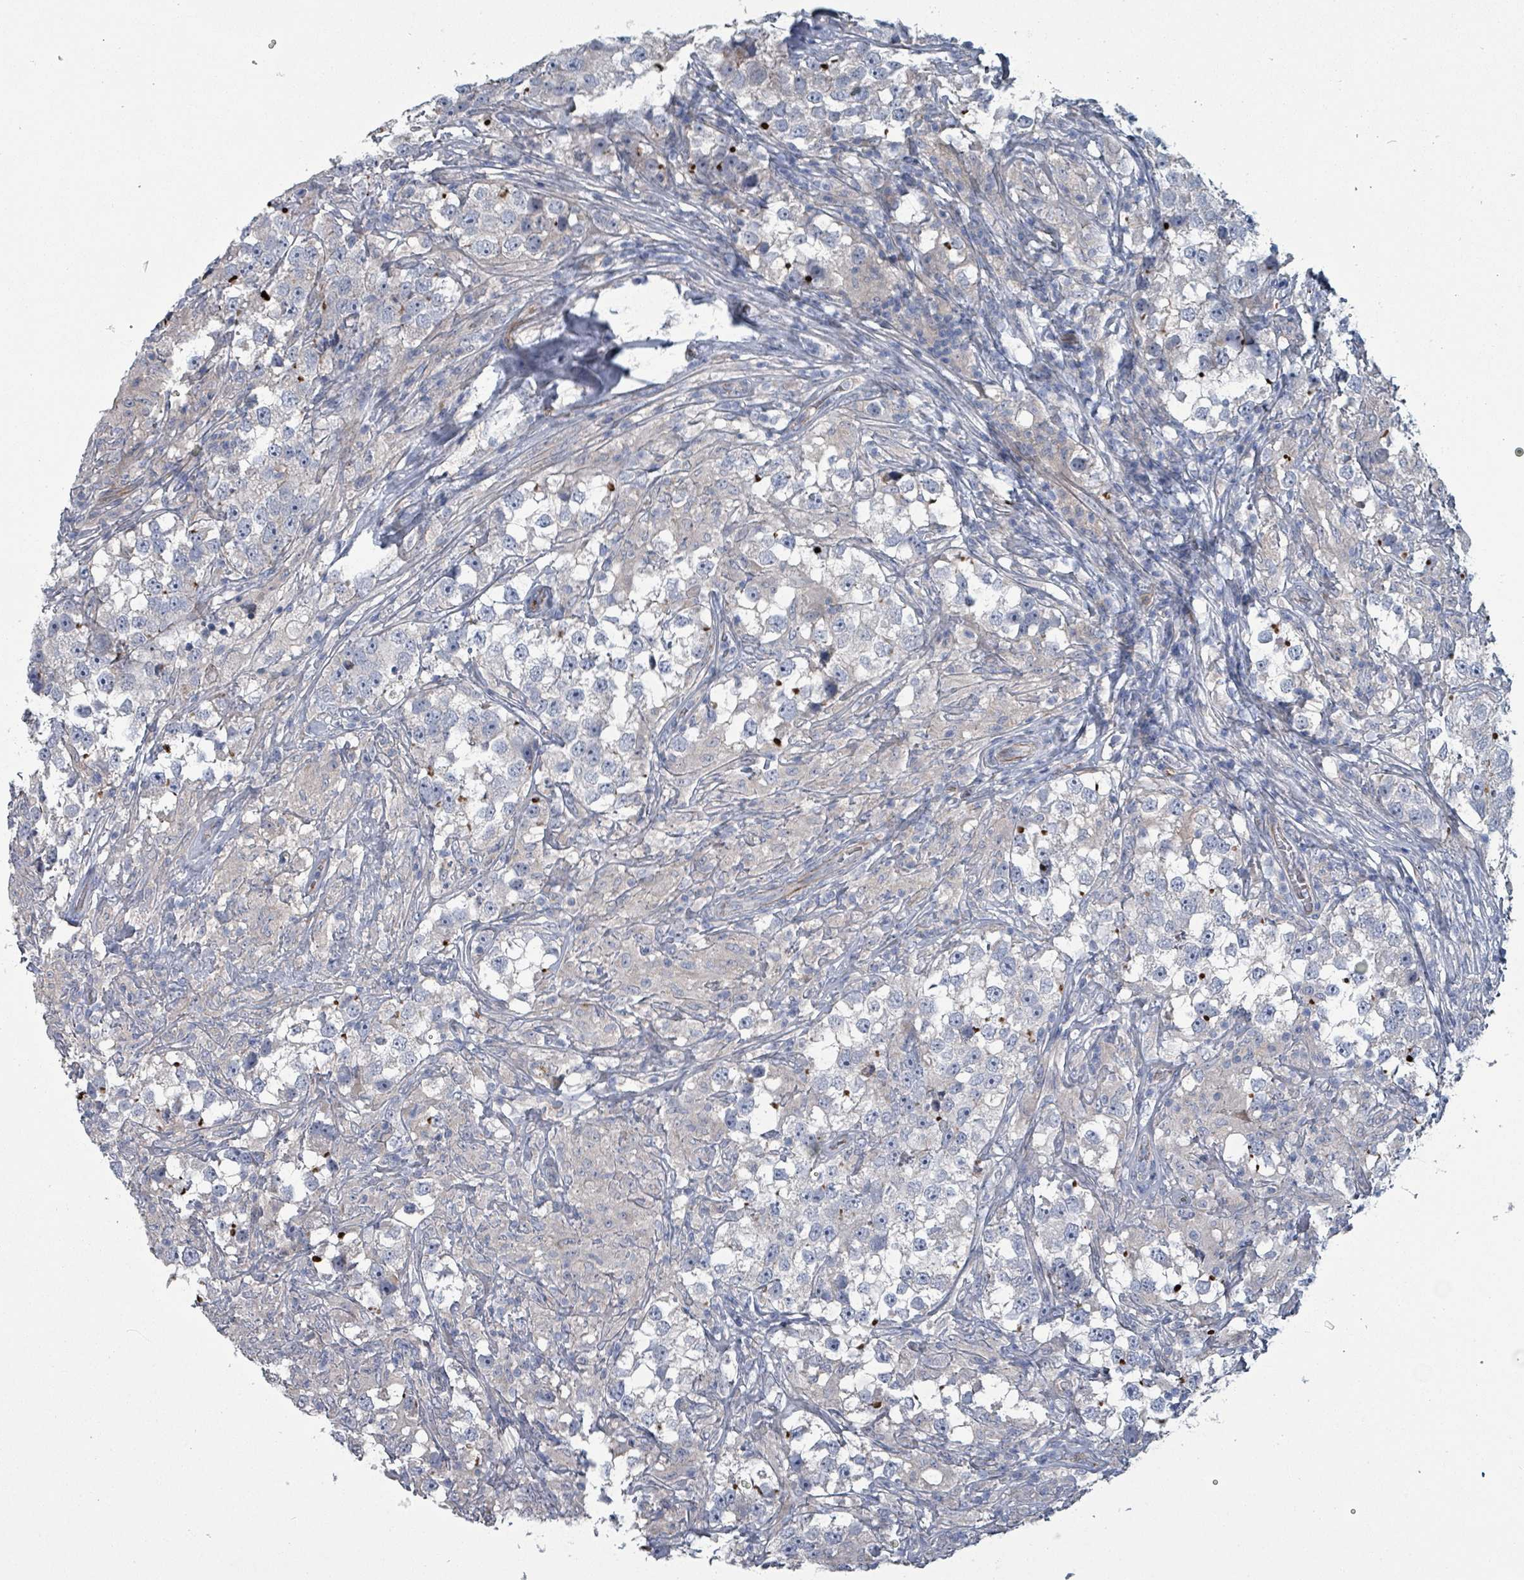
{"staining": {"intensity": "negative", "quantity": "none", "location": "none"}, "tissue": "testis cancer", "cell_type": "Tumor cells", "image_type": "cancer", "snomed": [{"axis": "morphology", "description": "Seminoma, NOS"}, {"axis": "topography", "description": "Testis"}], "caption": "This image is of testis cancer stained with immunohistochemistry to label a protein in brown with the nuclei are counter-stained blue. There is no positivity in tumor cells. (DAB (3,3'-diaminobenzidine) IHC with hematoxylin counter stain).", "gene": "TAAR5", "patient": {"sex": "male", "age": 46}}